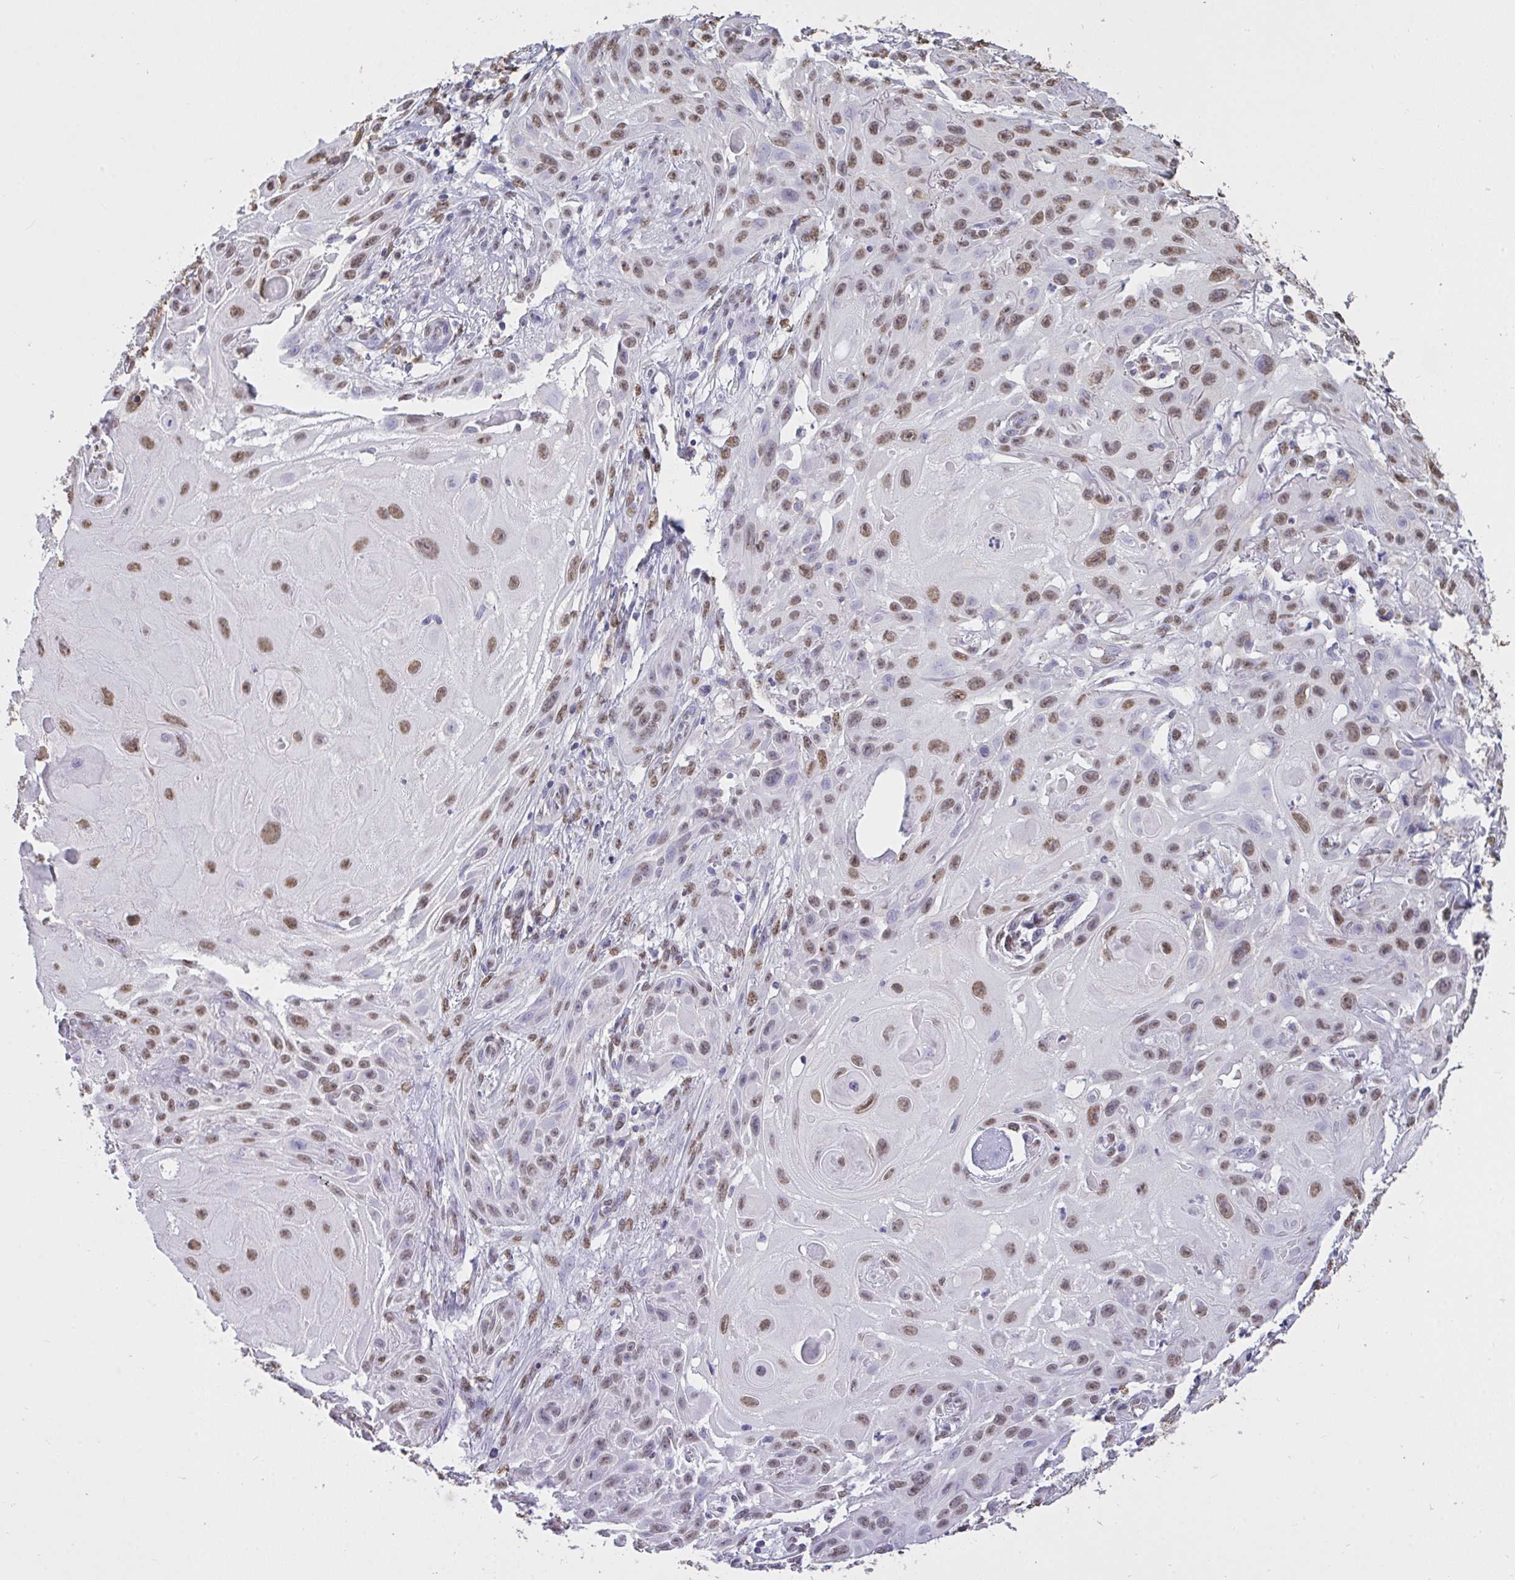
{"staining": {"intensity": "moderate", "quantity": ">75%", "location": "nuclear"}, "tissue": "skin cancer", "cell_type": "Tumor cells", "image_type": "cancer", "snomed": [{"axis": "morphology", "description": "Squamous cell carcinoma, NOS"}, {"axis": "topography", "description": "Skin"}], "caption": "An IHC photomicrograph of tumor tissue is shown. Protein staining in brown highlights moderate nuclear positivity in skin squamous cell carcinoma within tumor cells. Using DAB (brown) and hematoxylin (blue) stains, captured at high magnification using brightfield microscopy.", "gene": "SEMA6B", "patient": {"sex": "female", "age": 91}}